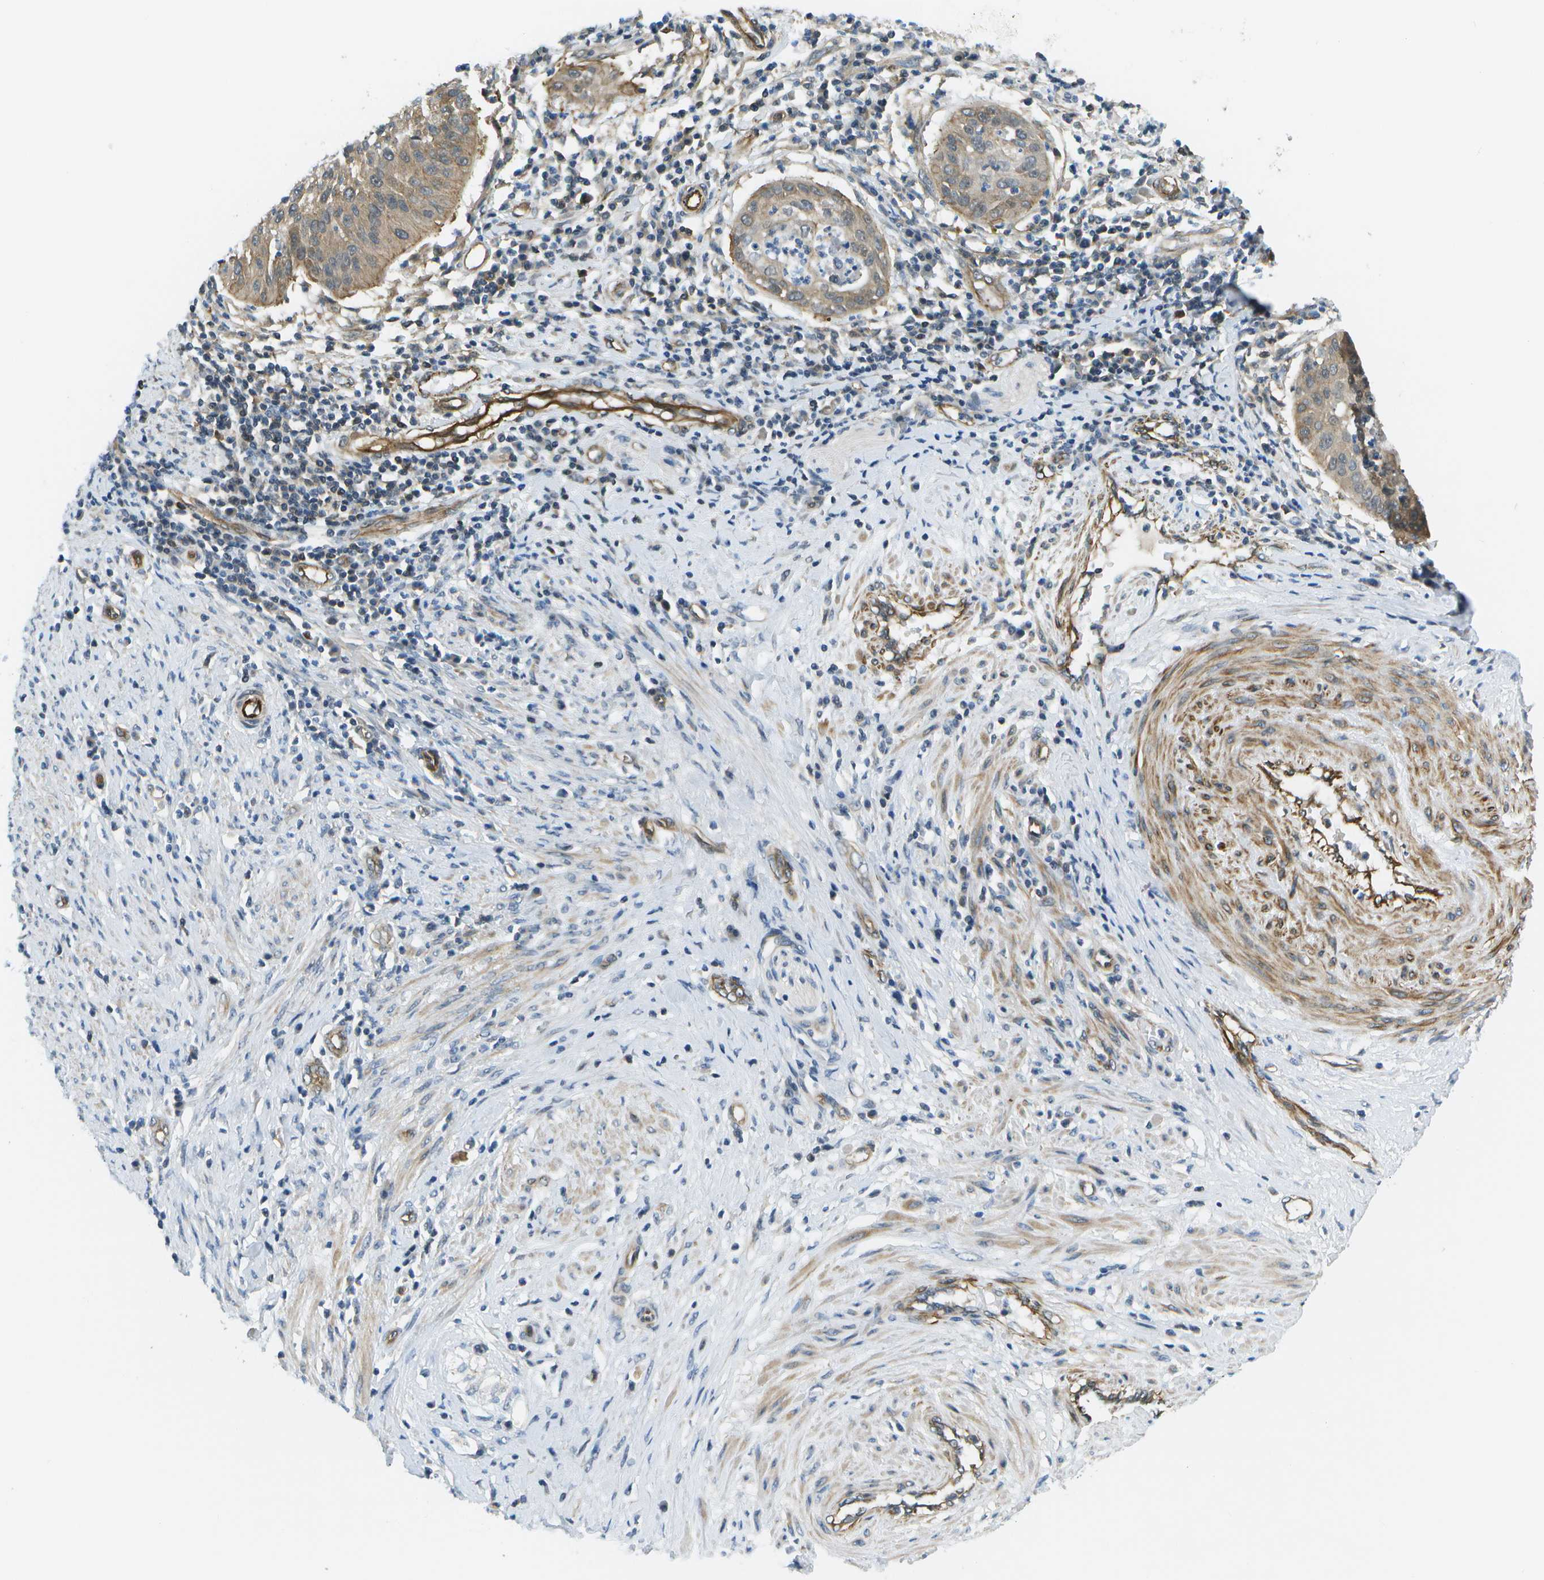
{"staining": {"intensity": "moderate", "quantity": ">75%", "location": "cytoplasmic/membranous"}, "tissue": "cervical cancer", "cell_type": "Tumor cells", "image_type": "cancer", "snomed": [{"axis": "morphology", "description": "Normal tissue, NOS"}, {"axis": "morphology", "description": "Squamous cell carcinoma, NOS"}, {"axis": "topography", "description": "Cervix"}], "caption": "Brown immunohistochemical staining in cervical cancer displays moderate cytoplasmic/membranous expression in about >75% of tumor cells. The staining was performed using DAB (3,3'-diaminobenzidine), with brown indicating positive protein expression. Nuclei are stained blue with hematoxylin.", "gene": "KIAA0040", "patient": {"sex": "female", "age": 39}}